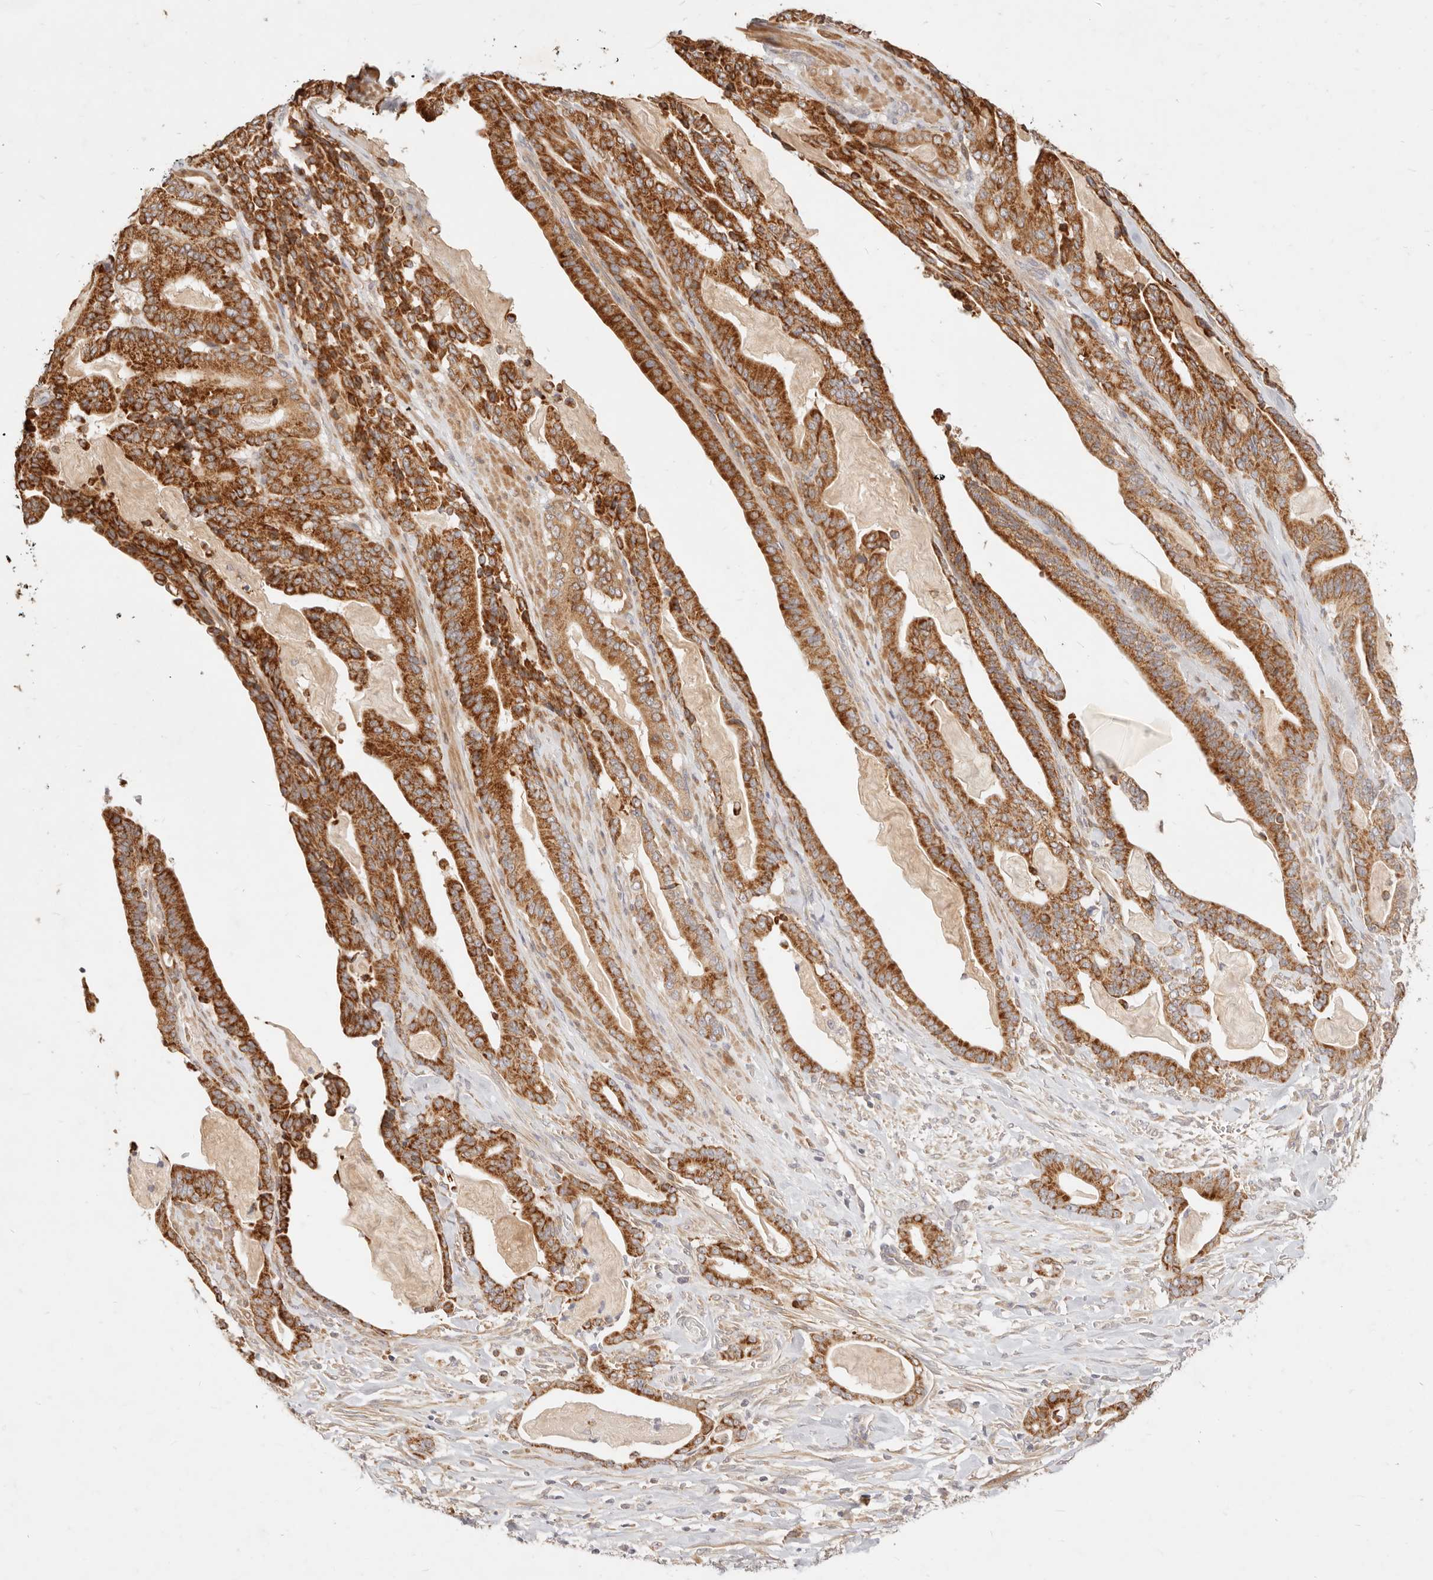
{"staining": {"intensity": "moderate", "quantity": ">75%", "location": "cytoplasmic/membranous"}, "tissue": "pancreatic cancer", "cell_type": "Tumor cells", "image_type": "cancer", "snomed": [{"axis": "morphology", "description": "Adenocarcinoma, NOS"}, {"axis": "topography", "description": "Pancreas"}], "caption": "DAB (3,3'-diaminobenzidine) immunohistochemical staining of human pancreatic adenocarcinoma exhibits moderate cytoplasmic/membranous protein staining in approximately >75% of tumor cells.", "gene": "RUBCNL", "patient": {"sex": "male", "age": 63}}